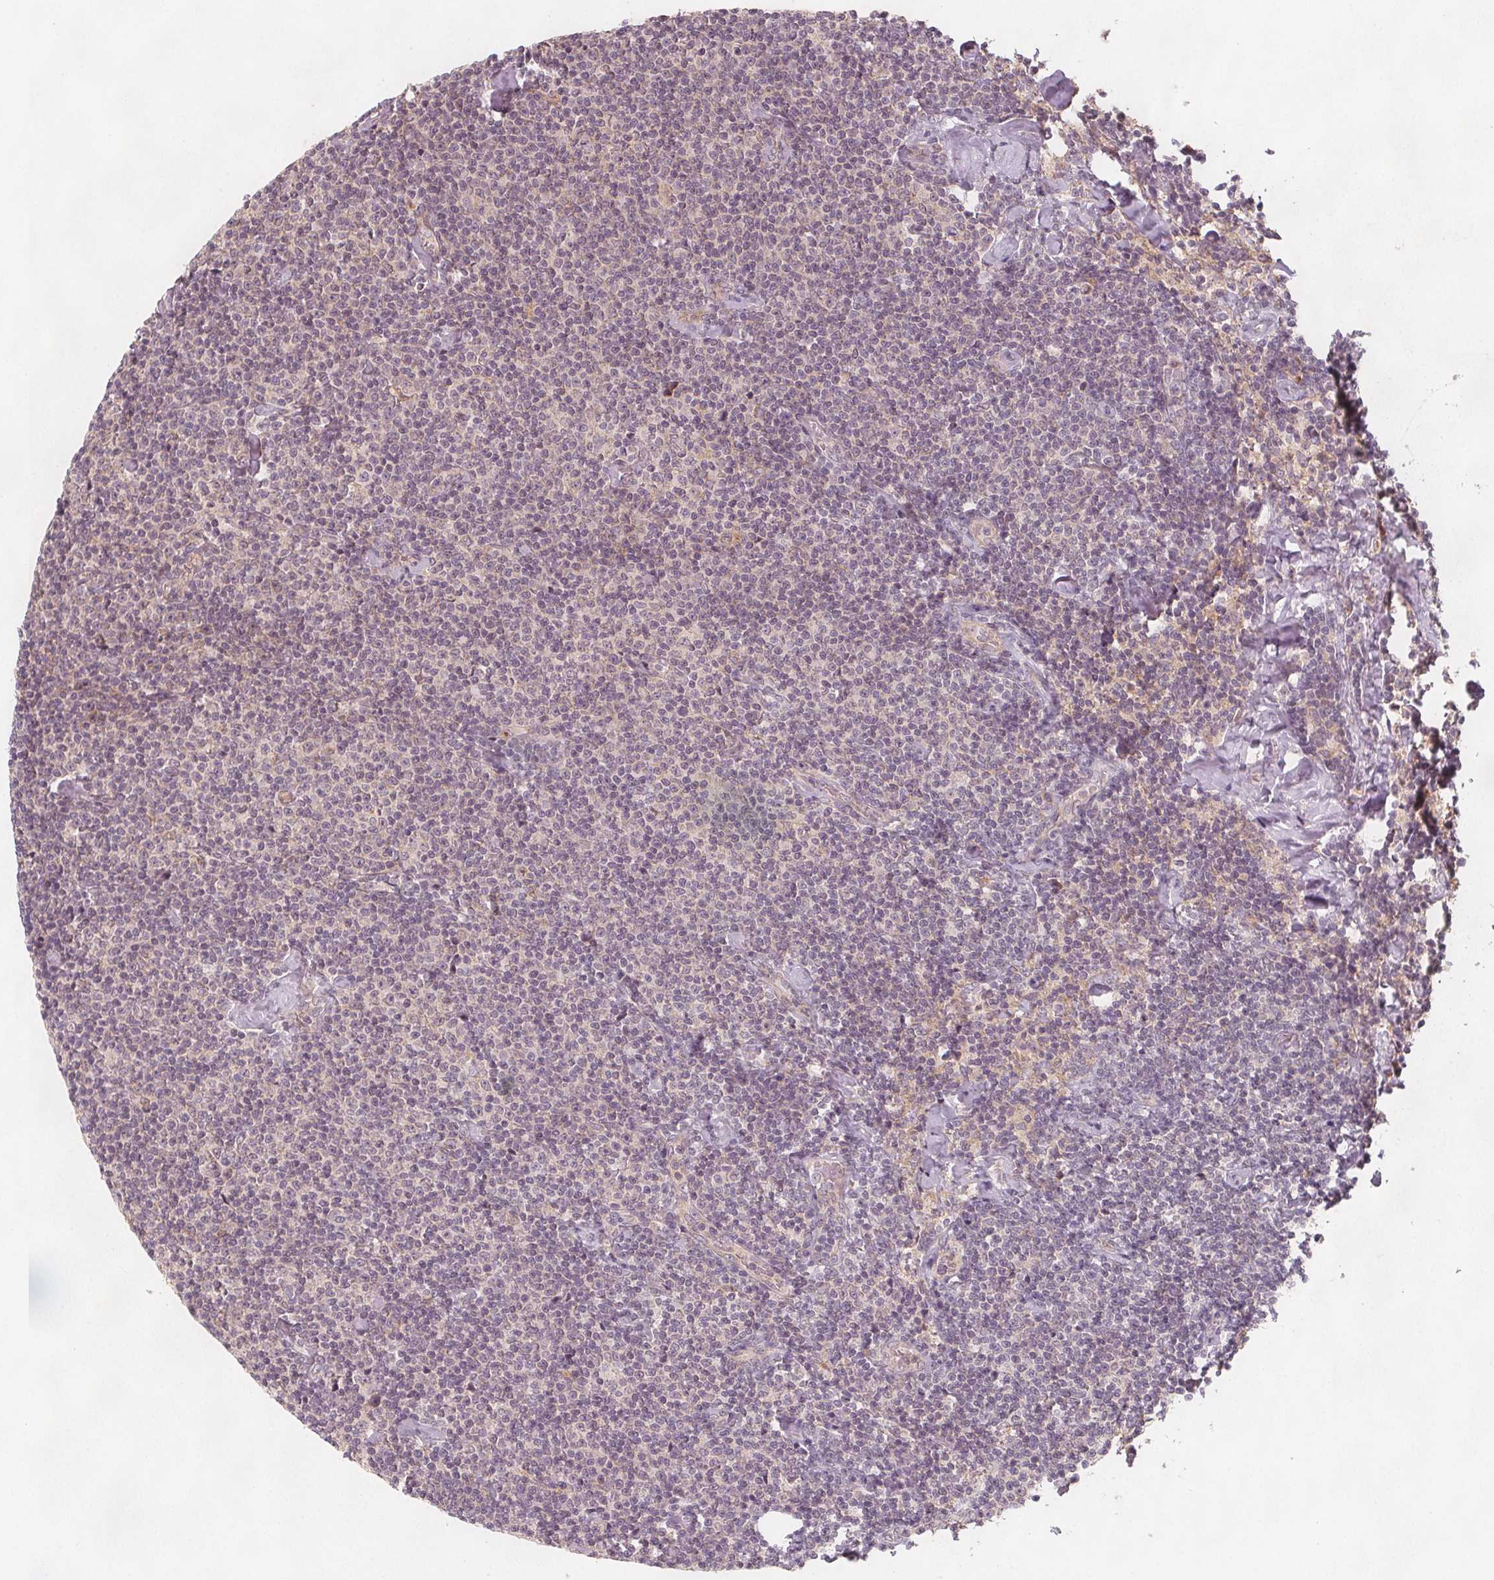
{"staining": {"intensity": "negative", "quantity": "none", "location": "none"}, "tissue": "lymphoma", "cell_type": "Tumor cells", "image_type": "cancer", "snomed": [{"axis": "morphology", "description": "Malignant lymphoma, non-Hodgkin's type, Low grade"}, {"axis": "topography", "description": "Lymph node"}], "caption": "DAB (3,3'-diaminobenzidine) immunohistochemical staining of lymphoma demonstrates no significant staining in tumor cells.", "gene": "NCSTN", "patient": {"sex": "male", "age": 81}}